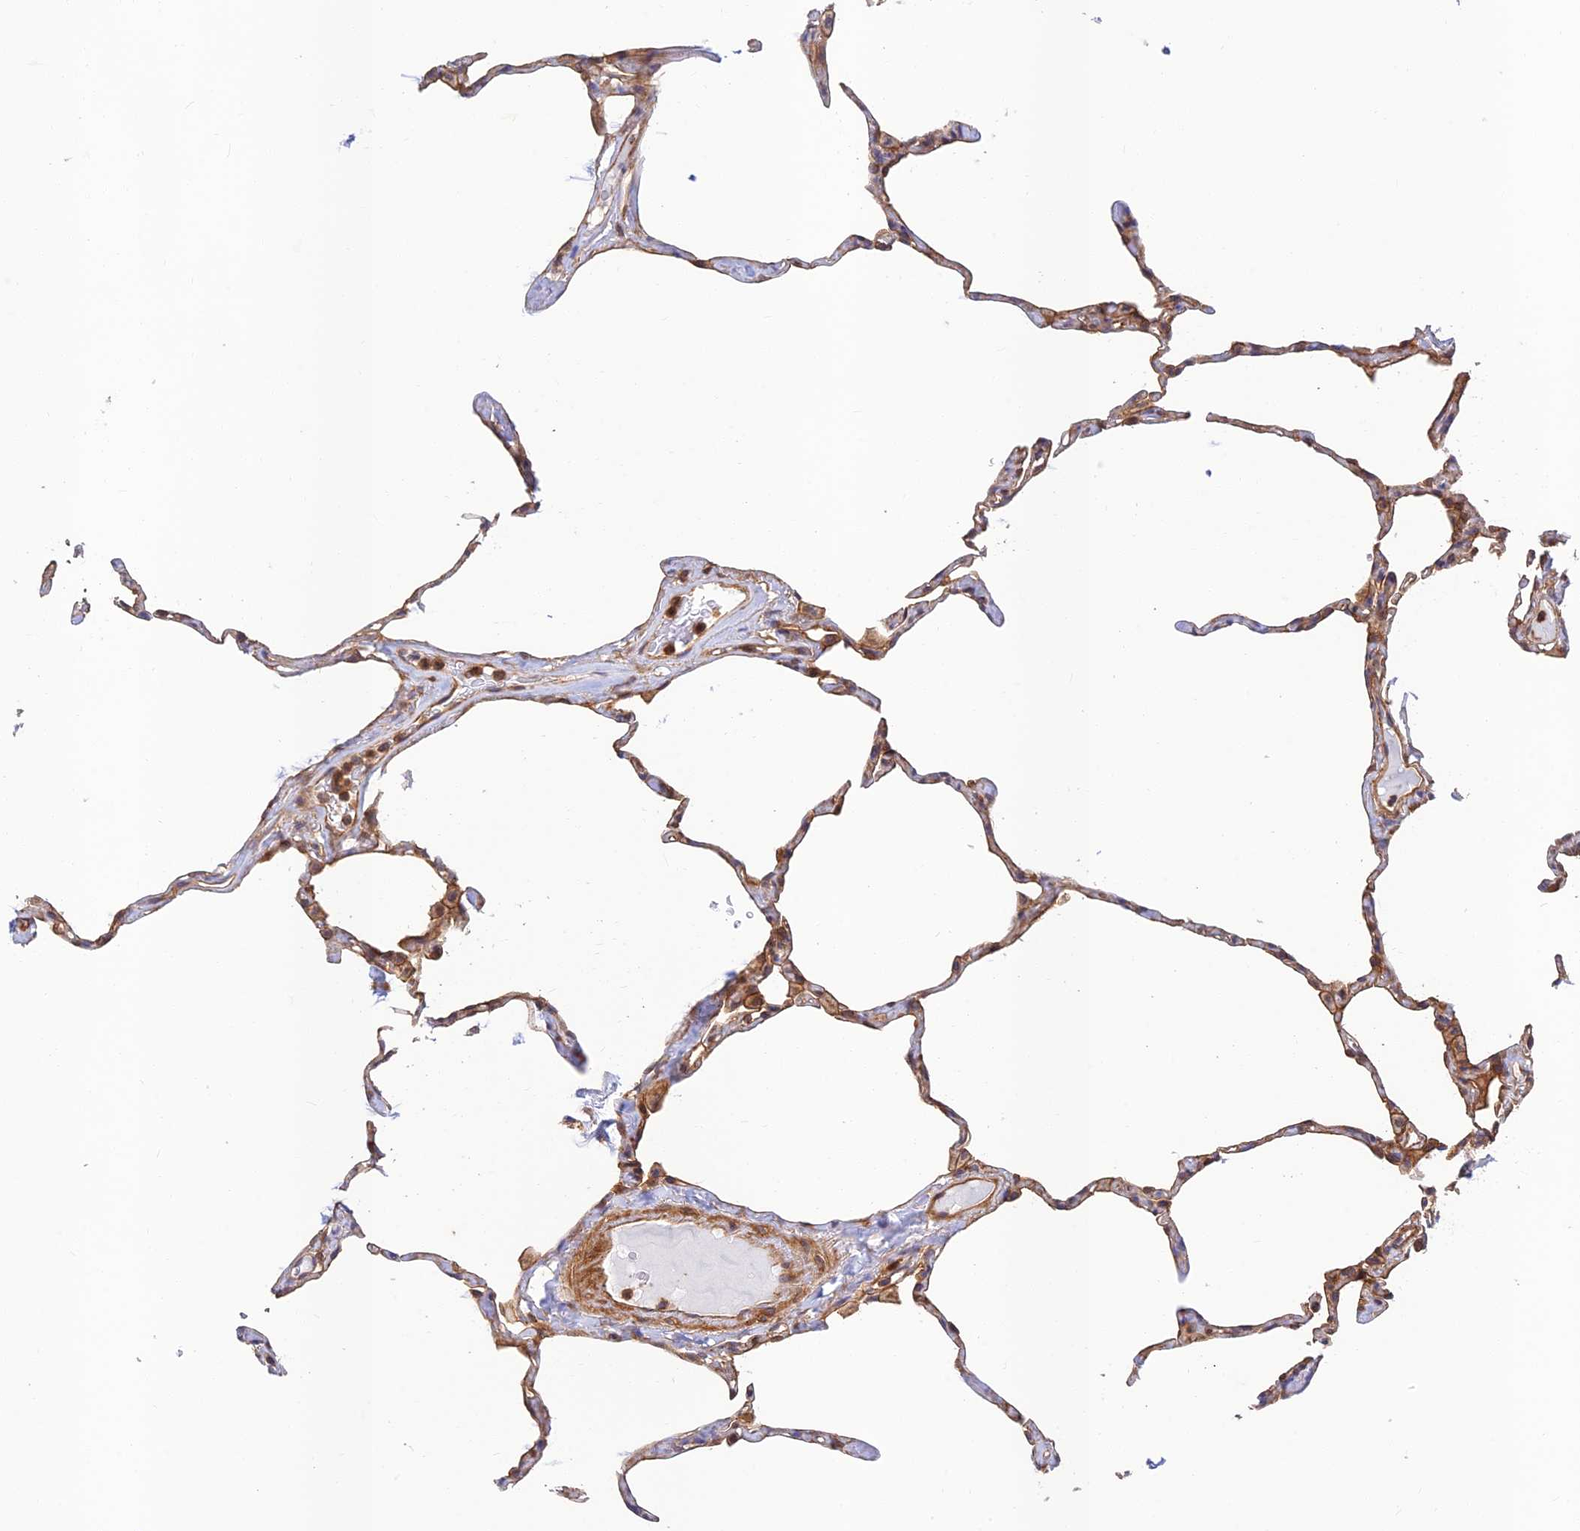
{"staining": {"intensity": "weak", "quantity": "<25%", "location": "cytoplasmic/membranous"}, "tissue": "lung", "cell_type": "Alveolar cells", "image_type": "normal", "snomed": [{"axis": "morphology", "description": "Normal tissue, NOS"}, {"axis": "topography", "description": "Lung"}], "caption": "This is an IHC micrograph of benign human lung. There is no positivity in alveolar cells.", "gene": "PPP1R12C", "patient": {"sex": "male", "age": 65}}